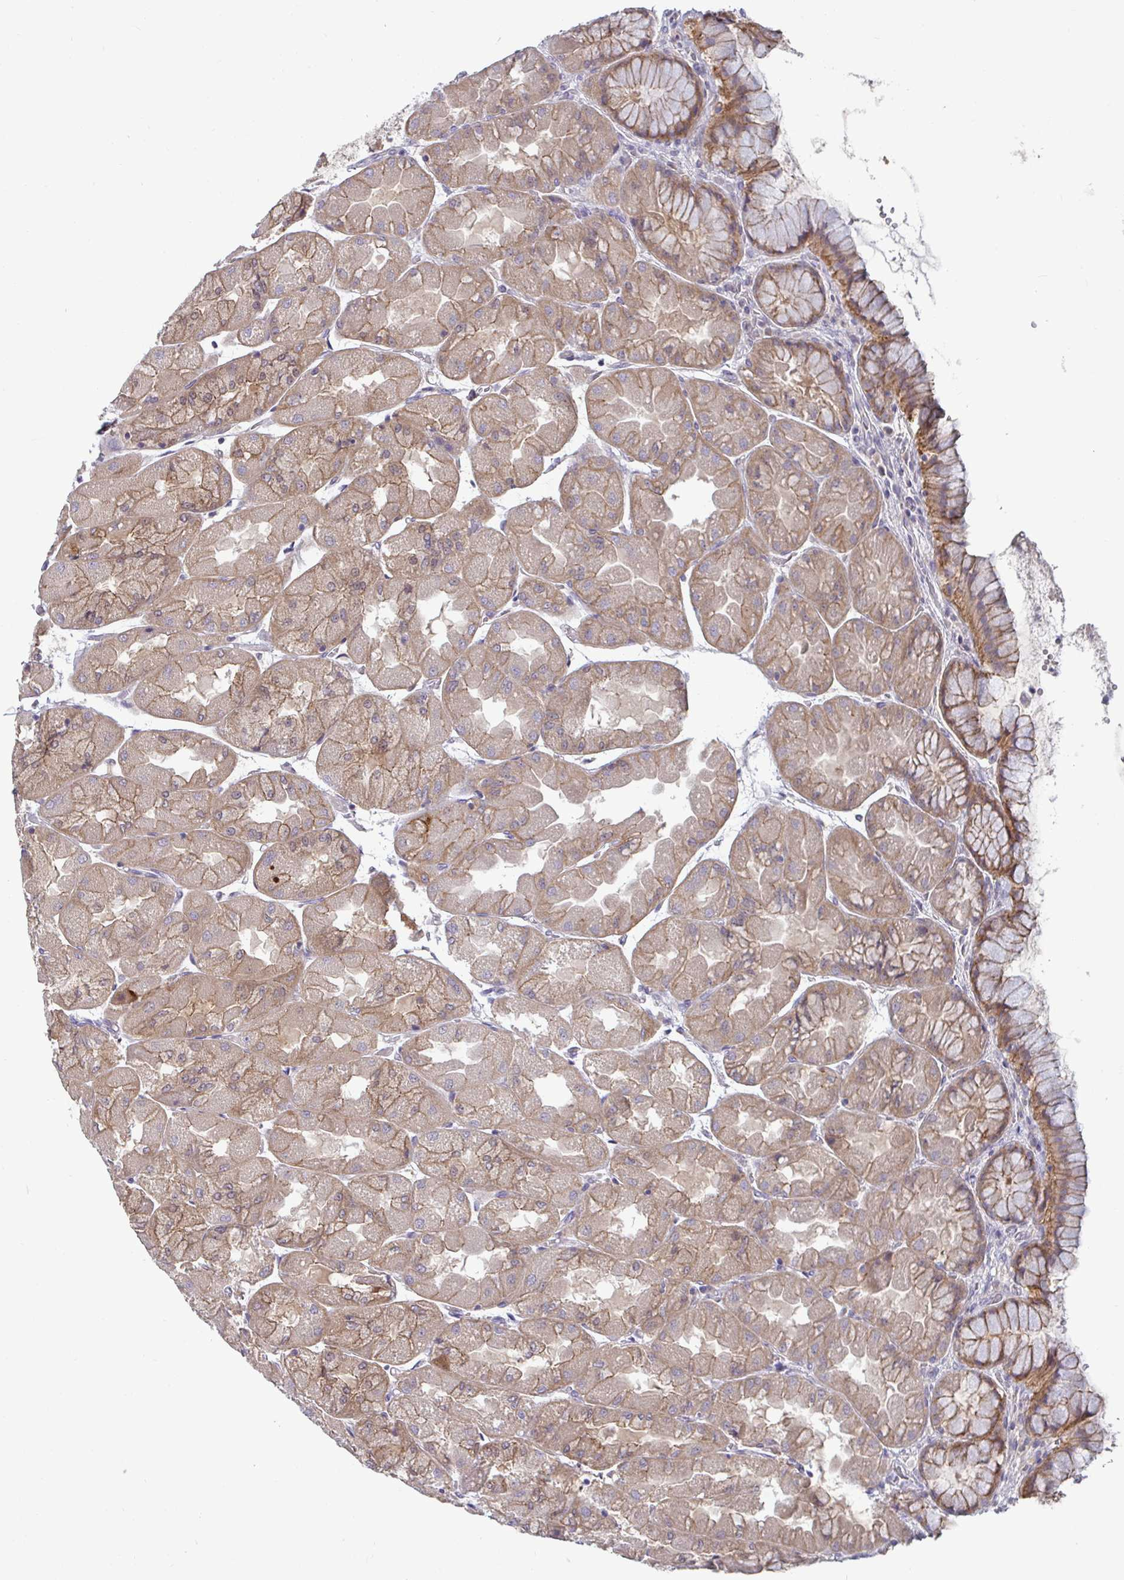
{"staining": {"intensity": "moderate", "quantity": ">75%", "location": "cytoplasmic/membranous"}, "tissue": "stomach", "cell_type": "Glandular cells", "image_type": "normal", "snomed": [{"axis": "morphology", "description": "Normal tissue, NOS"}, {"axis": "topography", "description": "Stomach"}], "caption": "IHC micrograph of unremarkable human stomach stained for a protein (brown), which exhibits medium levels of moderate cytoplasmic/membranous expression in about >75% of glandular cells.", "gene": "GSTM1", "patient": {"sex": "female", "age": 61}}